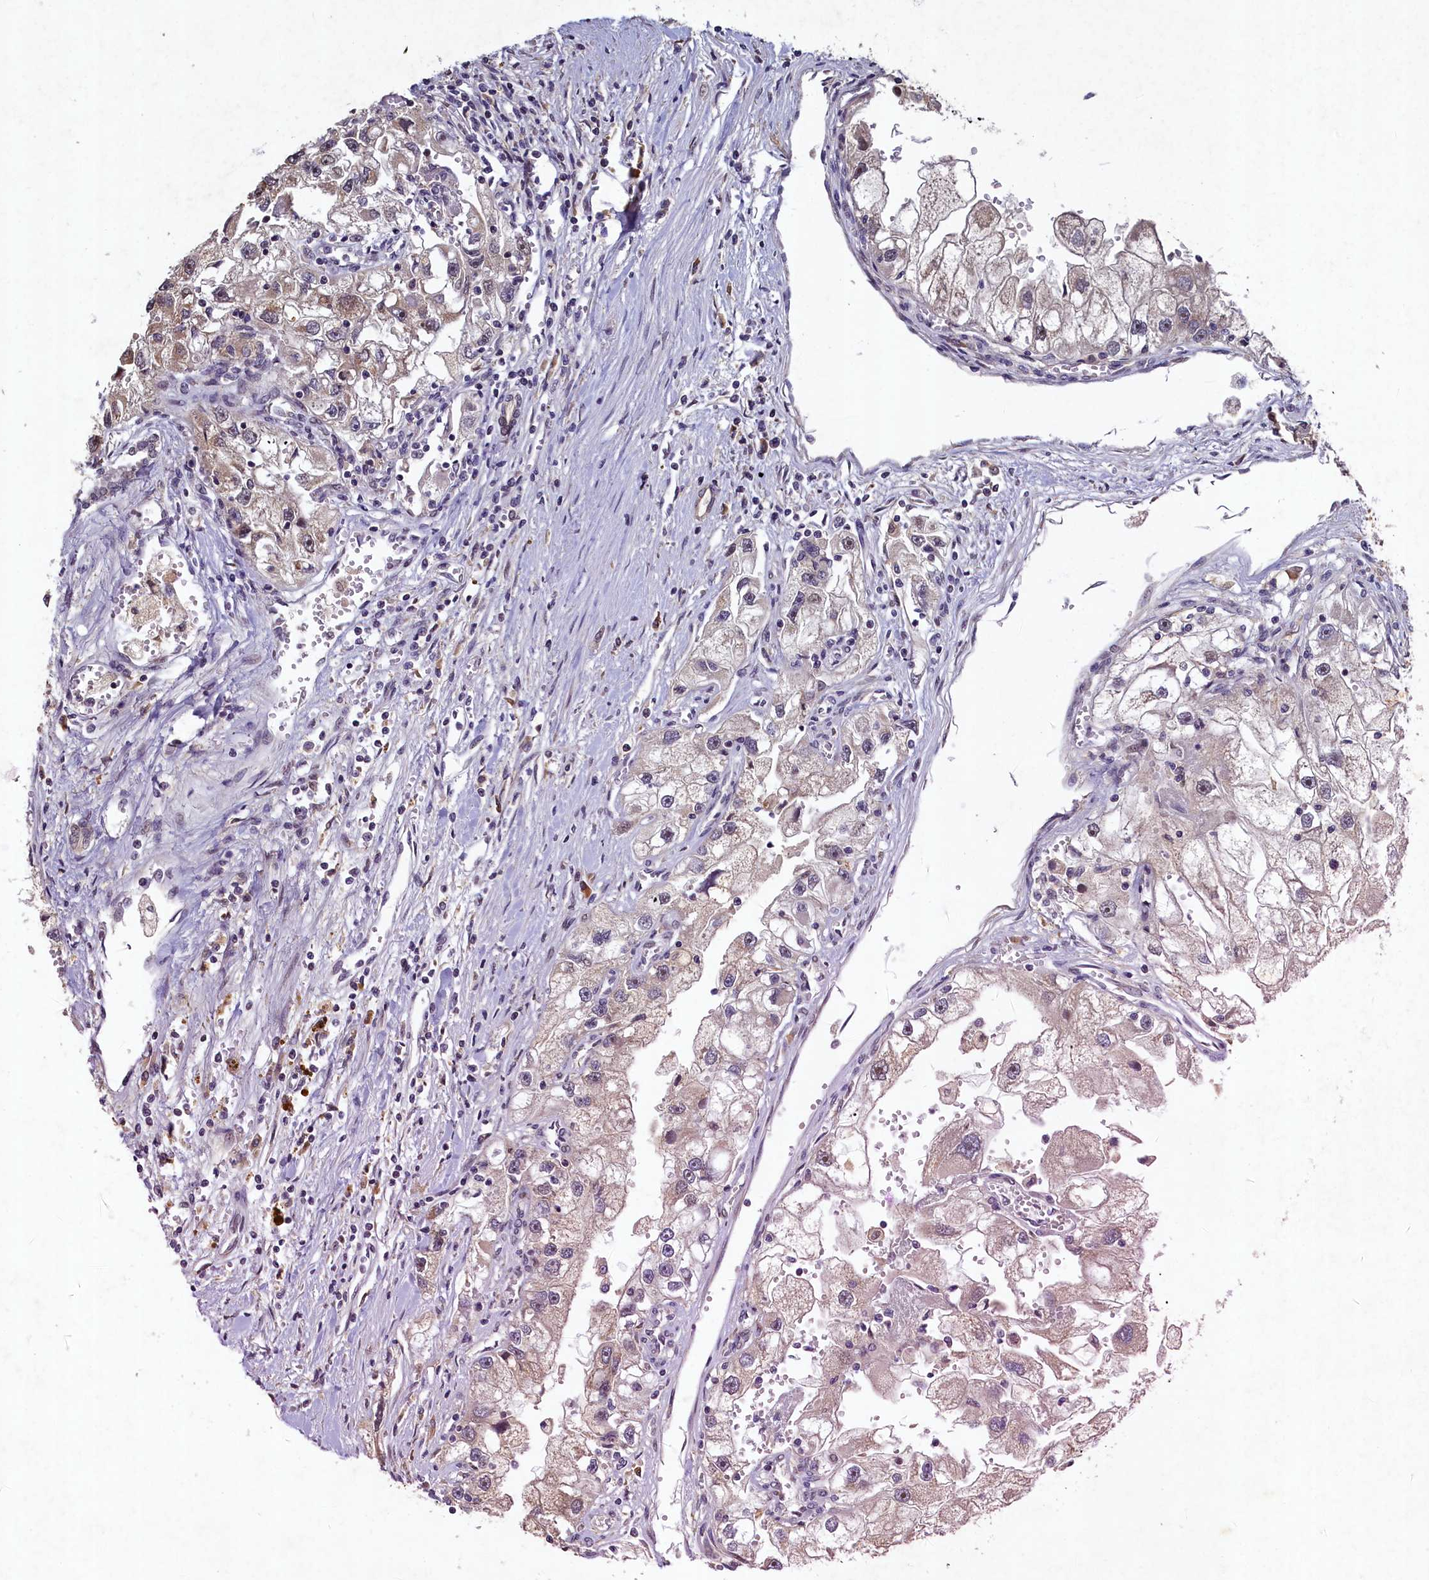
{"staining": {"intensity": "weak", "quantity": "25%-75%", "location": "cytoplasmic/membranous"}, "tissue": "renal cancer", "cell_type": "Tumor cells", "image_type": "cancer", "snomed": [{"axis": "morphology", "description": "Adenocarcinoma, NOS"}, {"axis": "topography", "description": "Kidney"}], "caption": "Protein expression analysis of renal cancer demonstrates weak cytoplasmic/membranous staining in approximately 25%-75% of tumor cells.", "gene": "LATS2", "patient": {"sex": "male", "age": 63}}